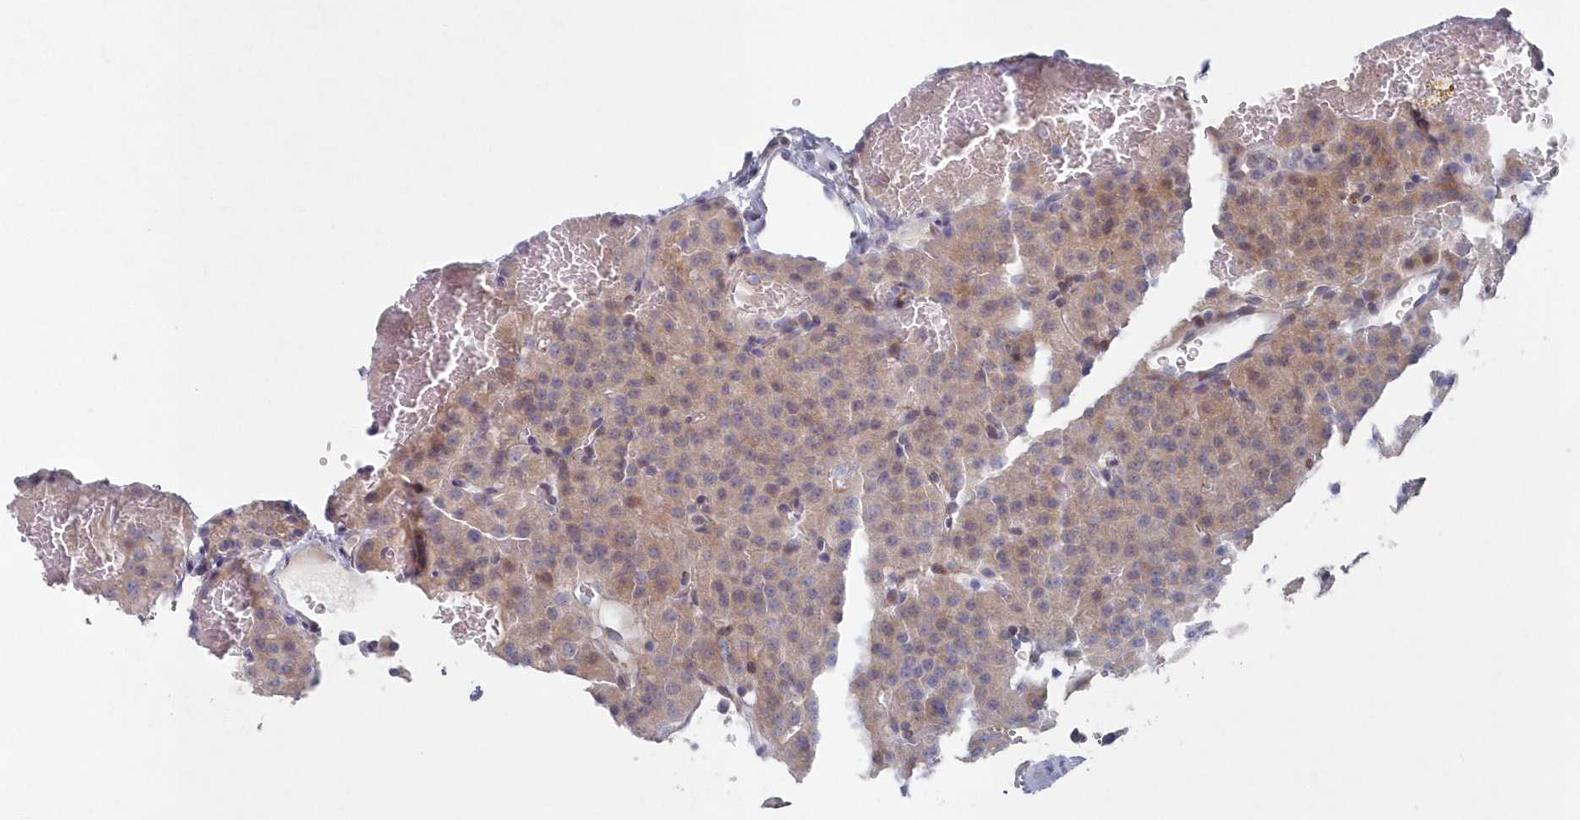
{"staining": {"intensity": "weak", "quantity": "<25%", "location": "cytoplasmic/membranous"}, "tissue": "parathyroid gland", "cell_type": "Glandular cells", "image_type": "normal", "snomed": [{"axis": "morphology", "description": "Normal tissue, NOS"}, {"axis": "morphology", "description": "Adenoma, NOS"}, {"axis": "topography", "description": "Parathyroid gland"}], "caption": "The photomicrograph exhibits no staining of glandular cells in benign parathyroid gland.", "gene": "KIAA1586", "patient": {"sex": "female", "age": 81}}